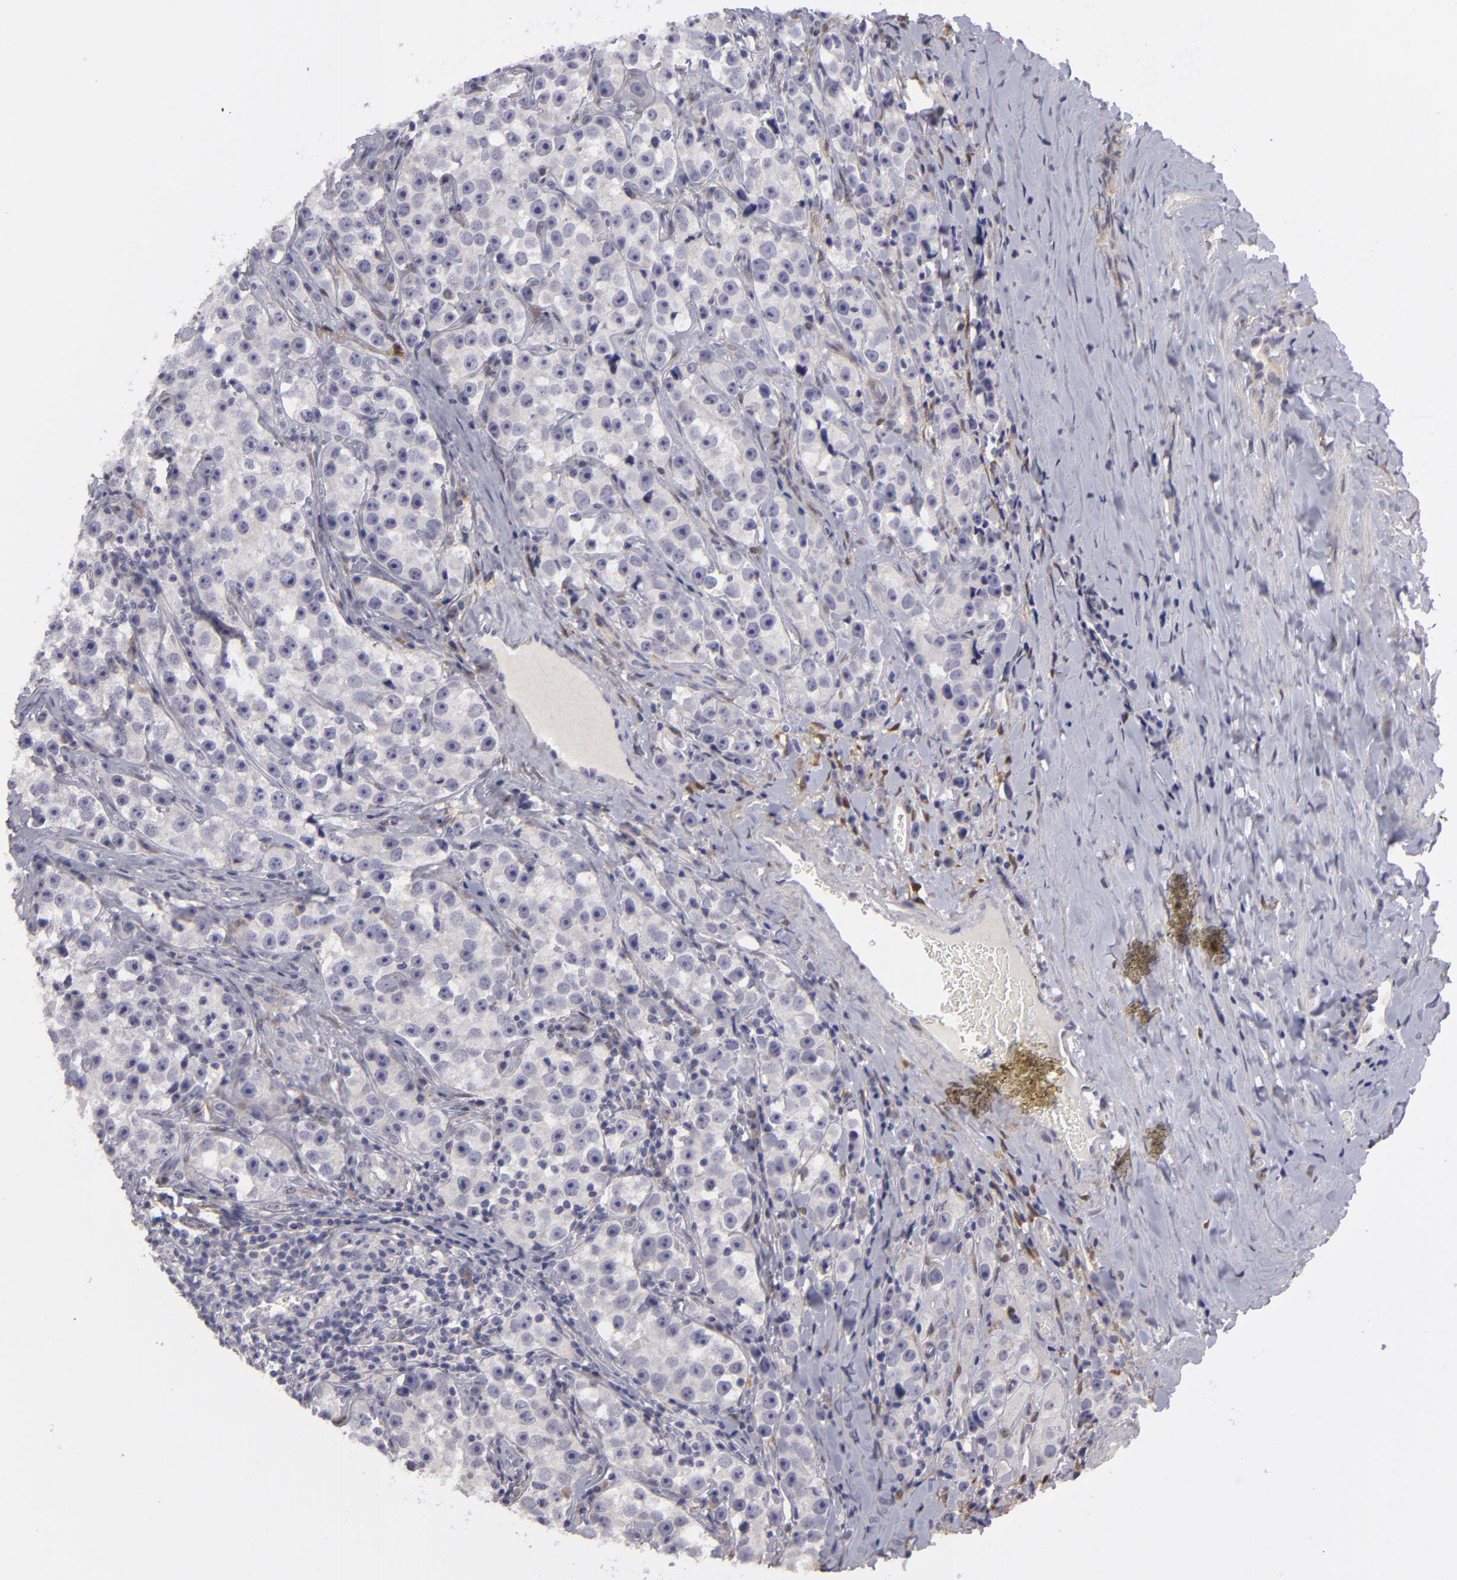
{"staining": {"intensity": "negative", "quantity": "none", "location": "none"}, "tissue": "testis cancer", "cell_type": "Tumor cells", "image_type": "cancer", "snomed": [{"axis": "morphology", "description": "Seminoma, NOS"}, {"axis": "topography", "description": "Testis"}], "caption": "A high-resolution image shows IHC staining of seminoma (testis), which exhibits no significant staining in tumor cells. (Brightfield microscopy of DAB immunohistochemistry (IHC) at high magnification).", "gene": "EFS", "patient": {"sex": "male", "age": 32}}